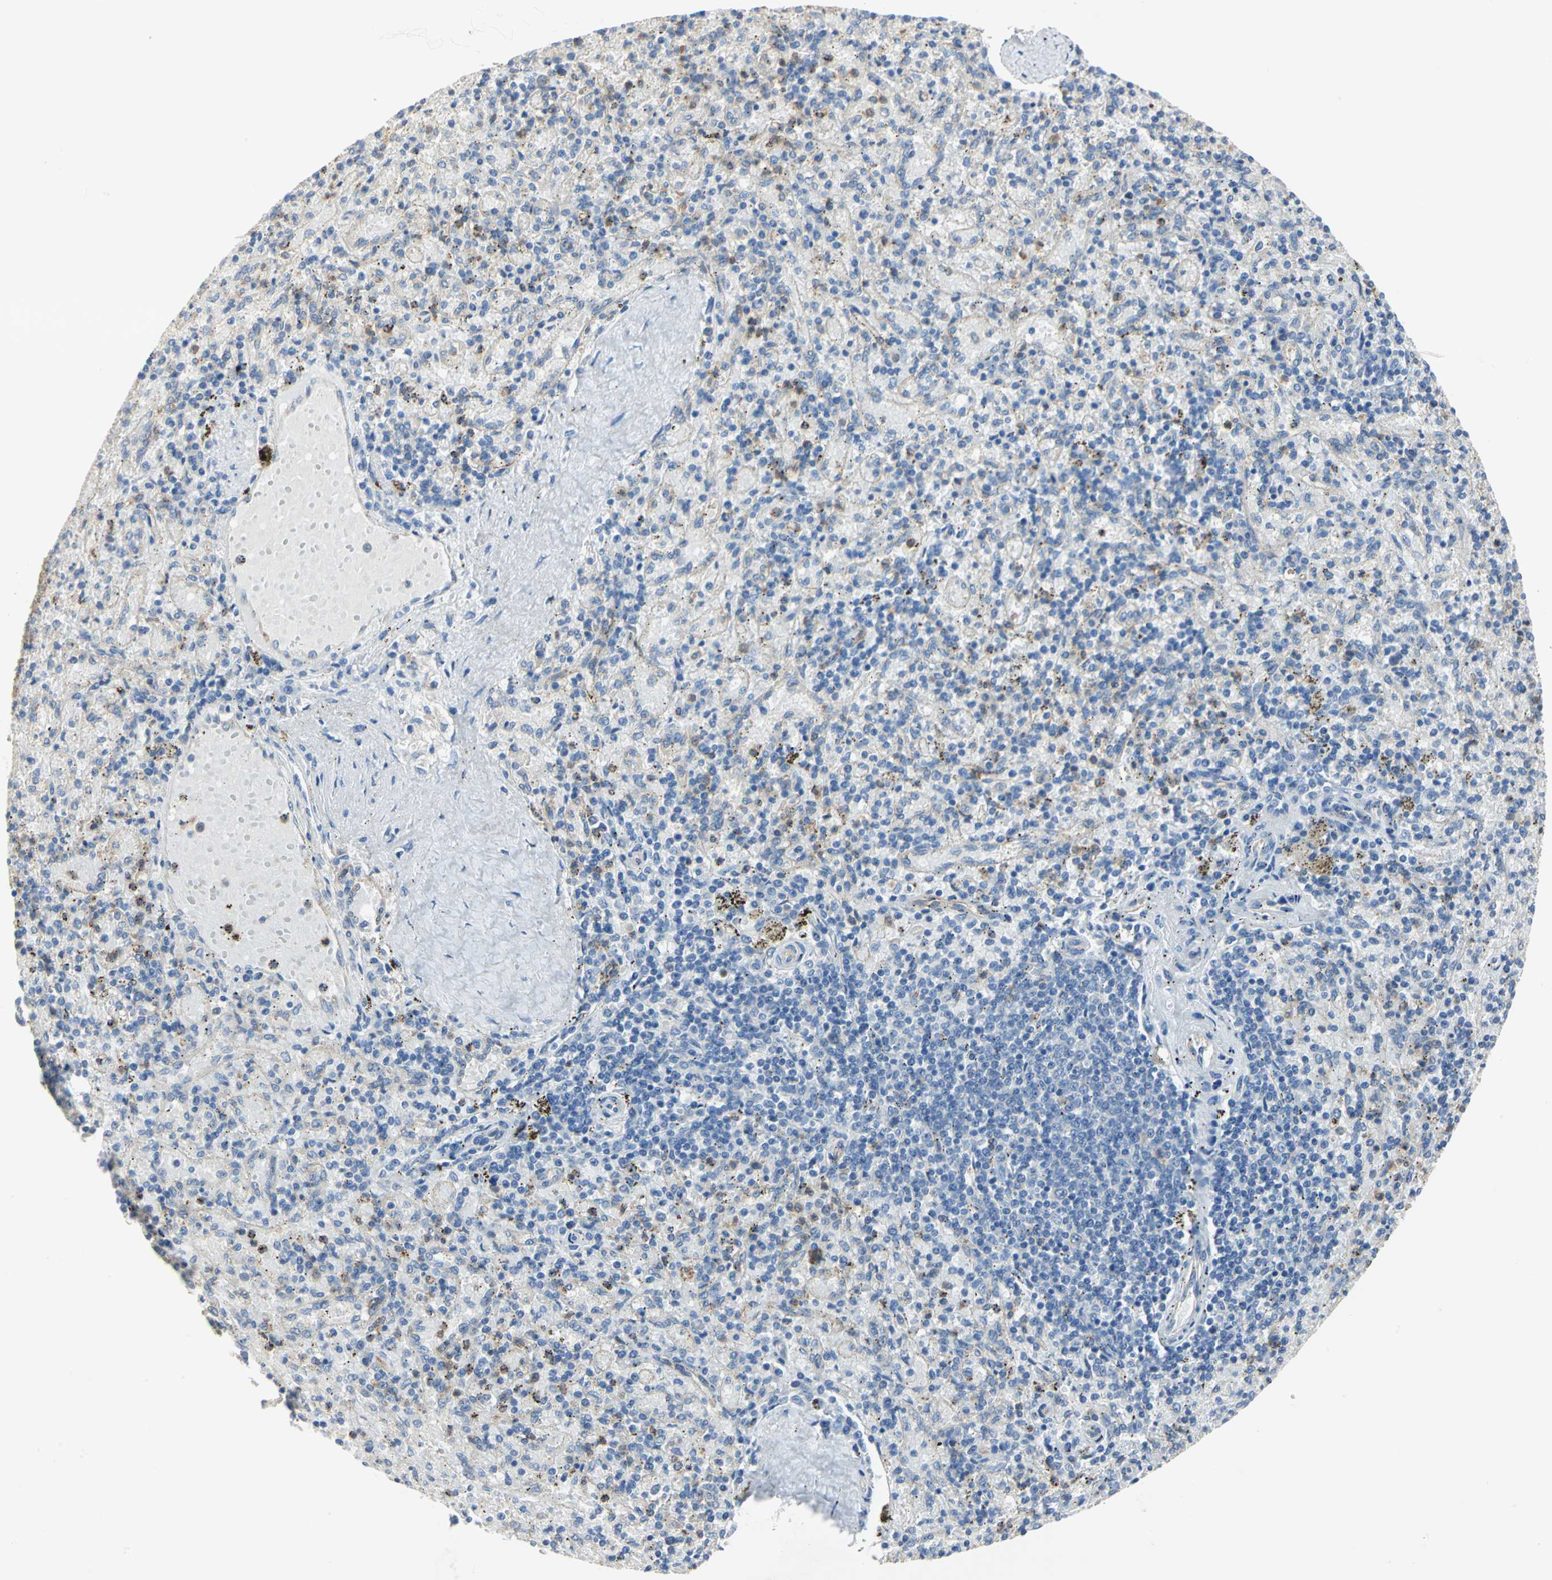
{"staining": {"intensity": "moderate", "quantity": "25%-75%", "location": "cytoplasmic/membranous"}, "tissue": "spleen", "cell_type": "Cells in red pulp", "image_type": "normal", "snomed": [{"axis": "morphology", "description": "Normal tissue, NOS"}, {"axis": "topography", "description": "Spleen"}], "caption": "Cells in red pulp demonstrate medium levels of moderate cytoplasmic/membranous staining in about 25%-75% of cells in normal spleen. The staining was performed using DAB (3,3'-diaminobenzidine), with brown indicating positive protein expression. Nuclei are stained blue with hematoxylin.", "gene": "DLGAP5", "patient": {"sex": "female", "age": 43}}